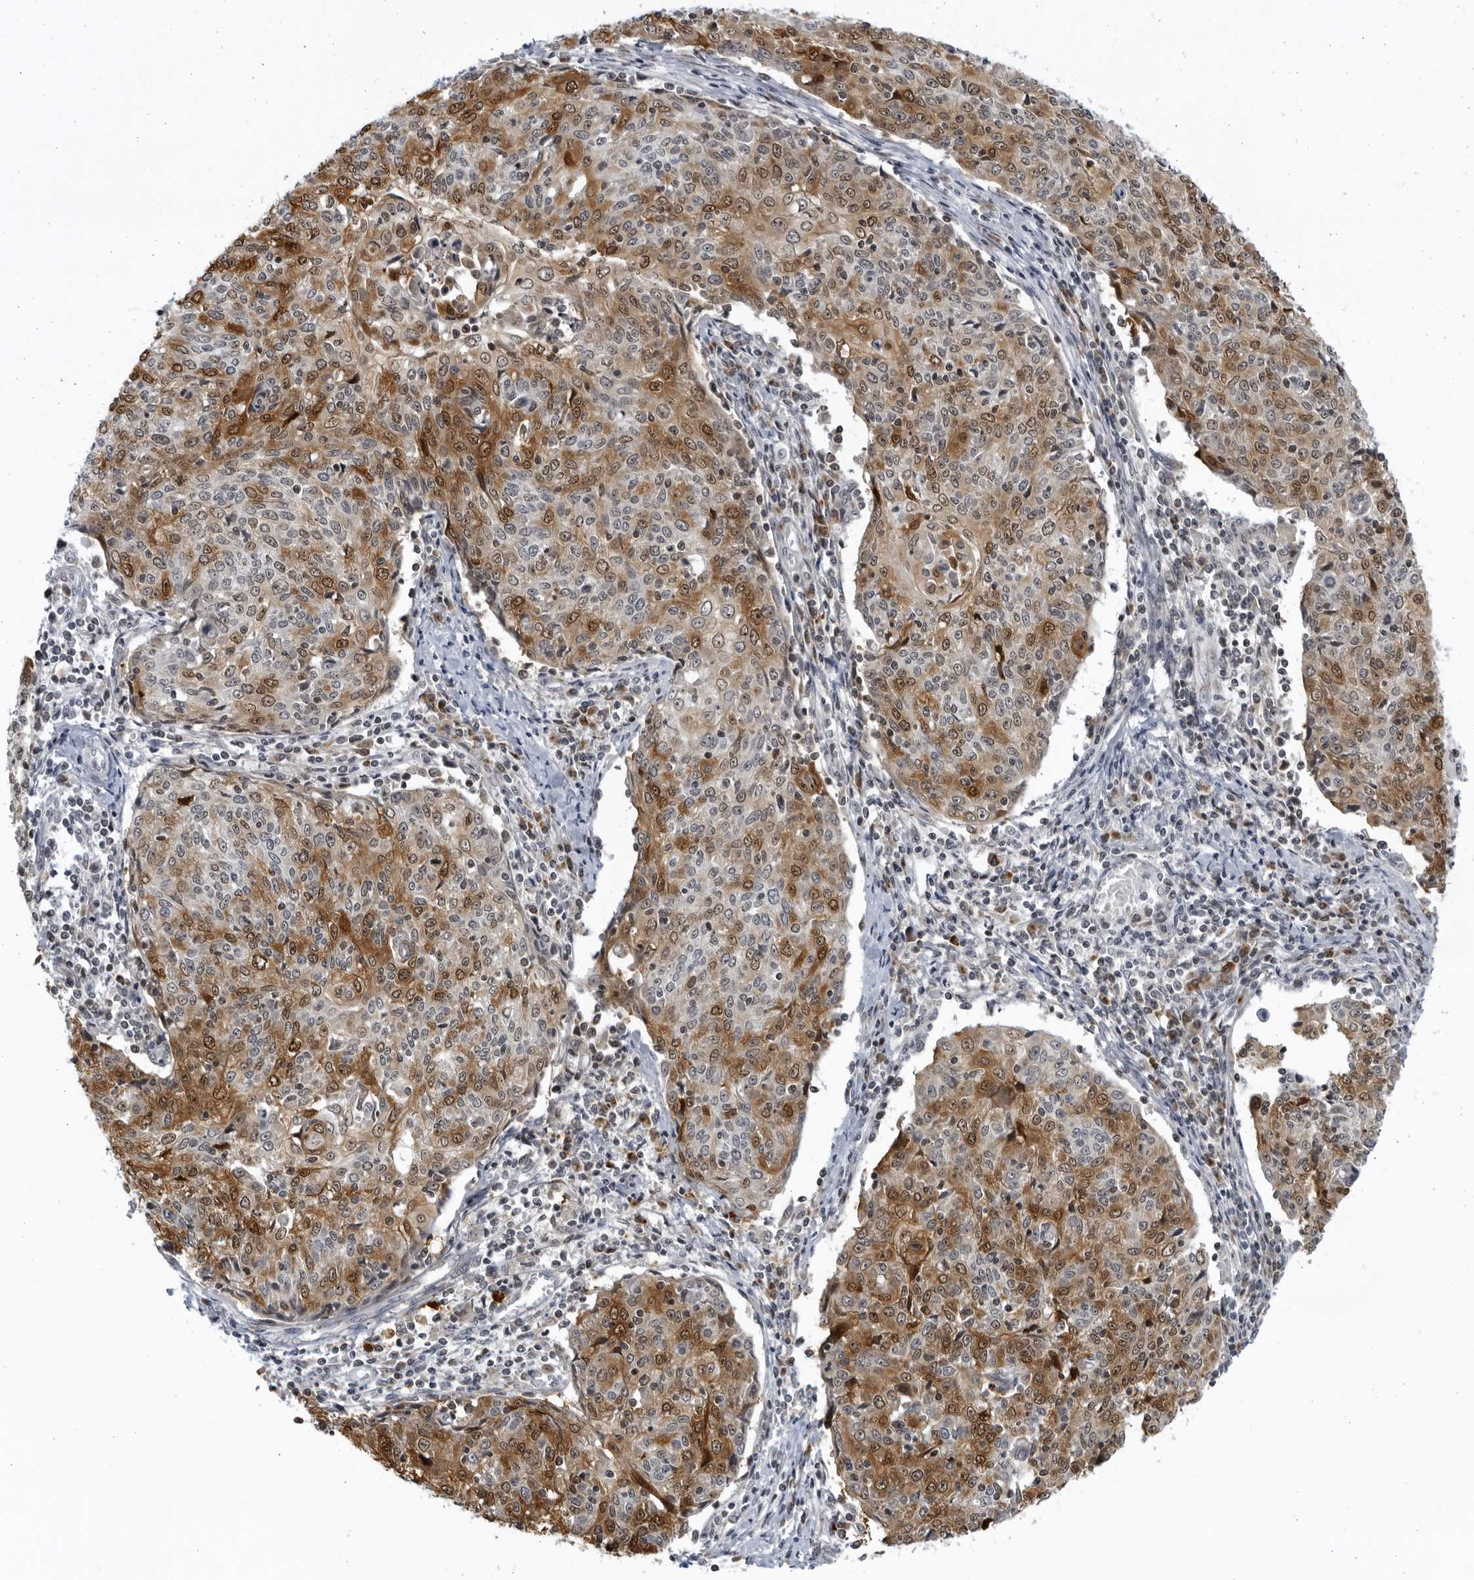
{"staining": {"intensity": "moderate", "quantity": ">75%", "location": "cytoplasmic/membranous,nuclear"}, "tissue": "cervical cancer", "cell_type": "Tumor cells", "image_type": "cancer", "snomed": [{"axis": "morphology", "description": "Squamous cell carcinoma, NOS"}, {"axis": "topography", "description": "Cervix"}], "caption": "An immunohistochemistry image of tumor tissue is shown. Protein staining in brown labels moderate cytoplasmic/membranous and nuclear positivity in cervical cancer within tumor cells. (brown staining indicates protein expression, while blue staining denotes nuclei).", "gene": "SLC25A22", "patient": {"sex": "female", "age": 48}}